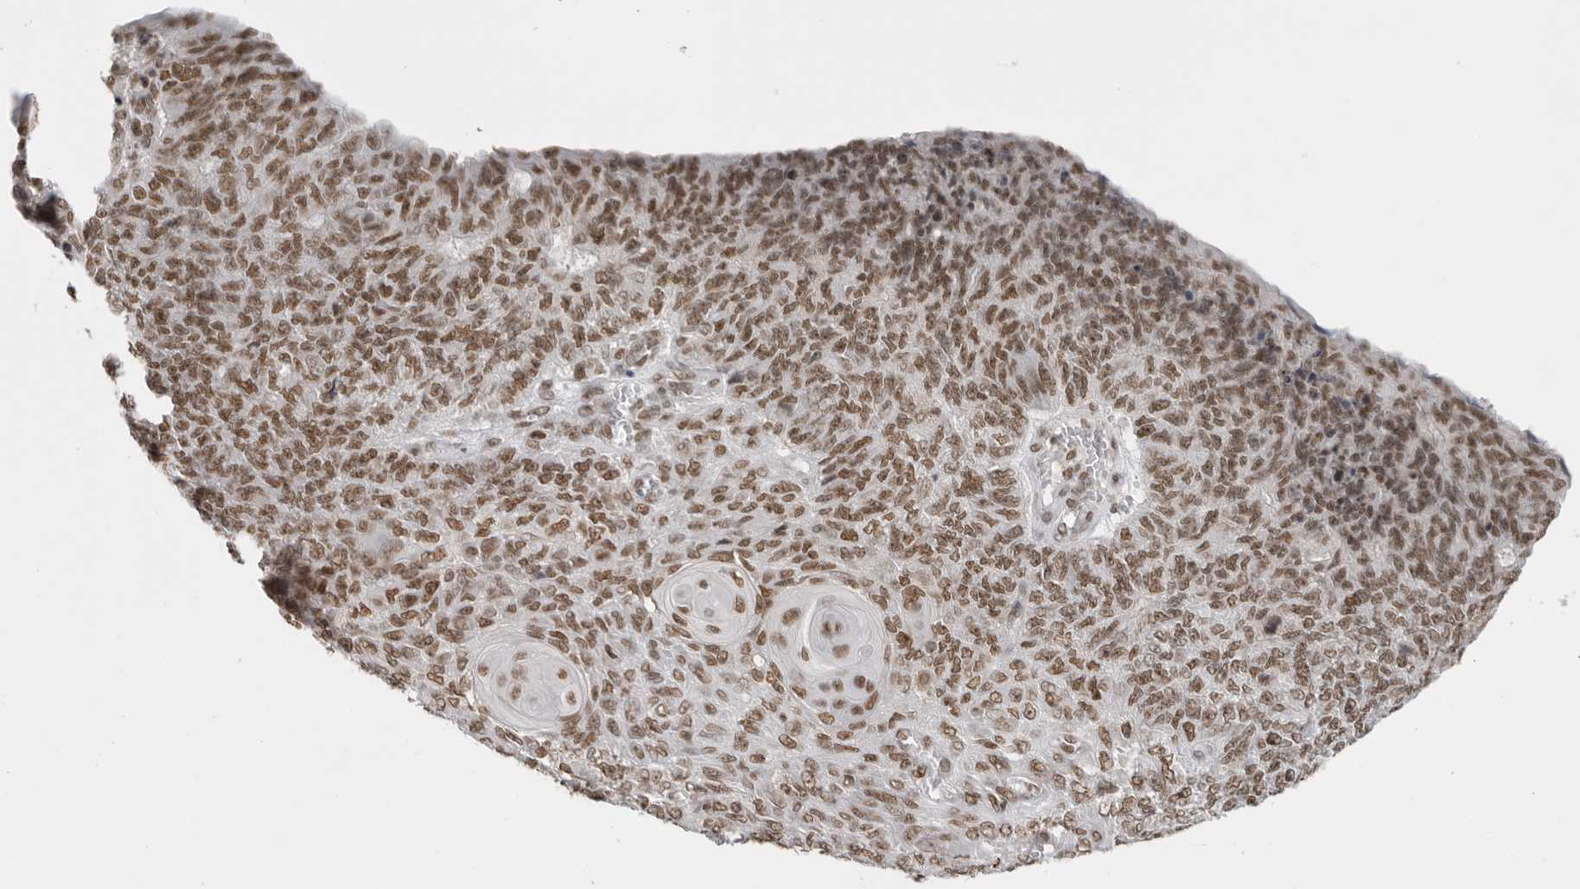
{"staining": {"intensity": "moderate", "quantity": ">75%", "location": "nuclear"}, "tissue": "endometrial cancer", "cell_type": "Tumor cells", "image_type": "cancer", "snomed": [{"axis": "morphology", "description": "Adenocarcinoma, NOS"}, {"axis": "topography", "description": "Endometrium"}], "caption": "This micrograph reveals endometrial adenocarcinoma stained with immunohistochemistry to label a protein in brown. The nuclear of tumor cells show moderate positivity for the protein. Nuclei are counter-stained blue.", "gene": "RPA2", "patient": {"sex": "female", "age": 32}}